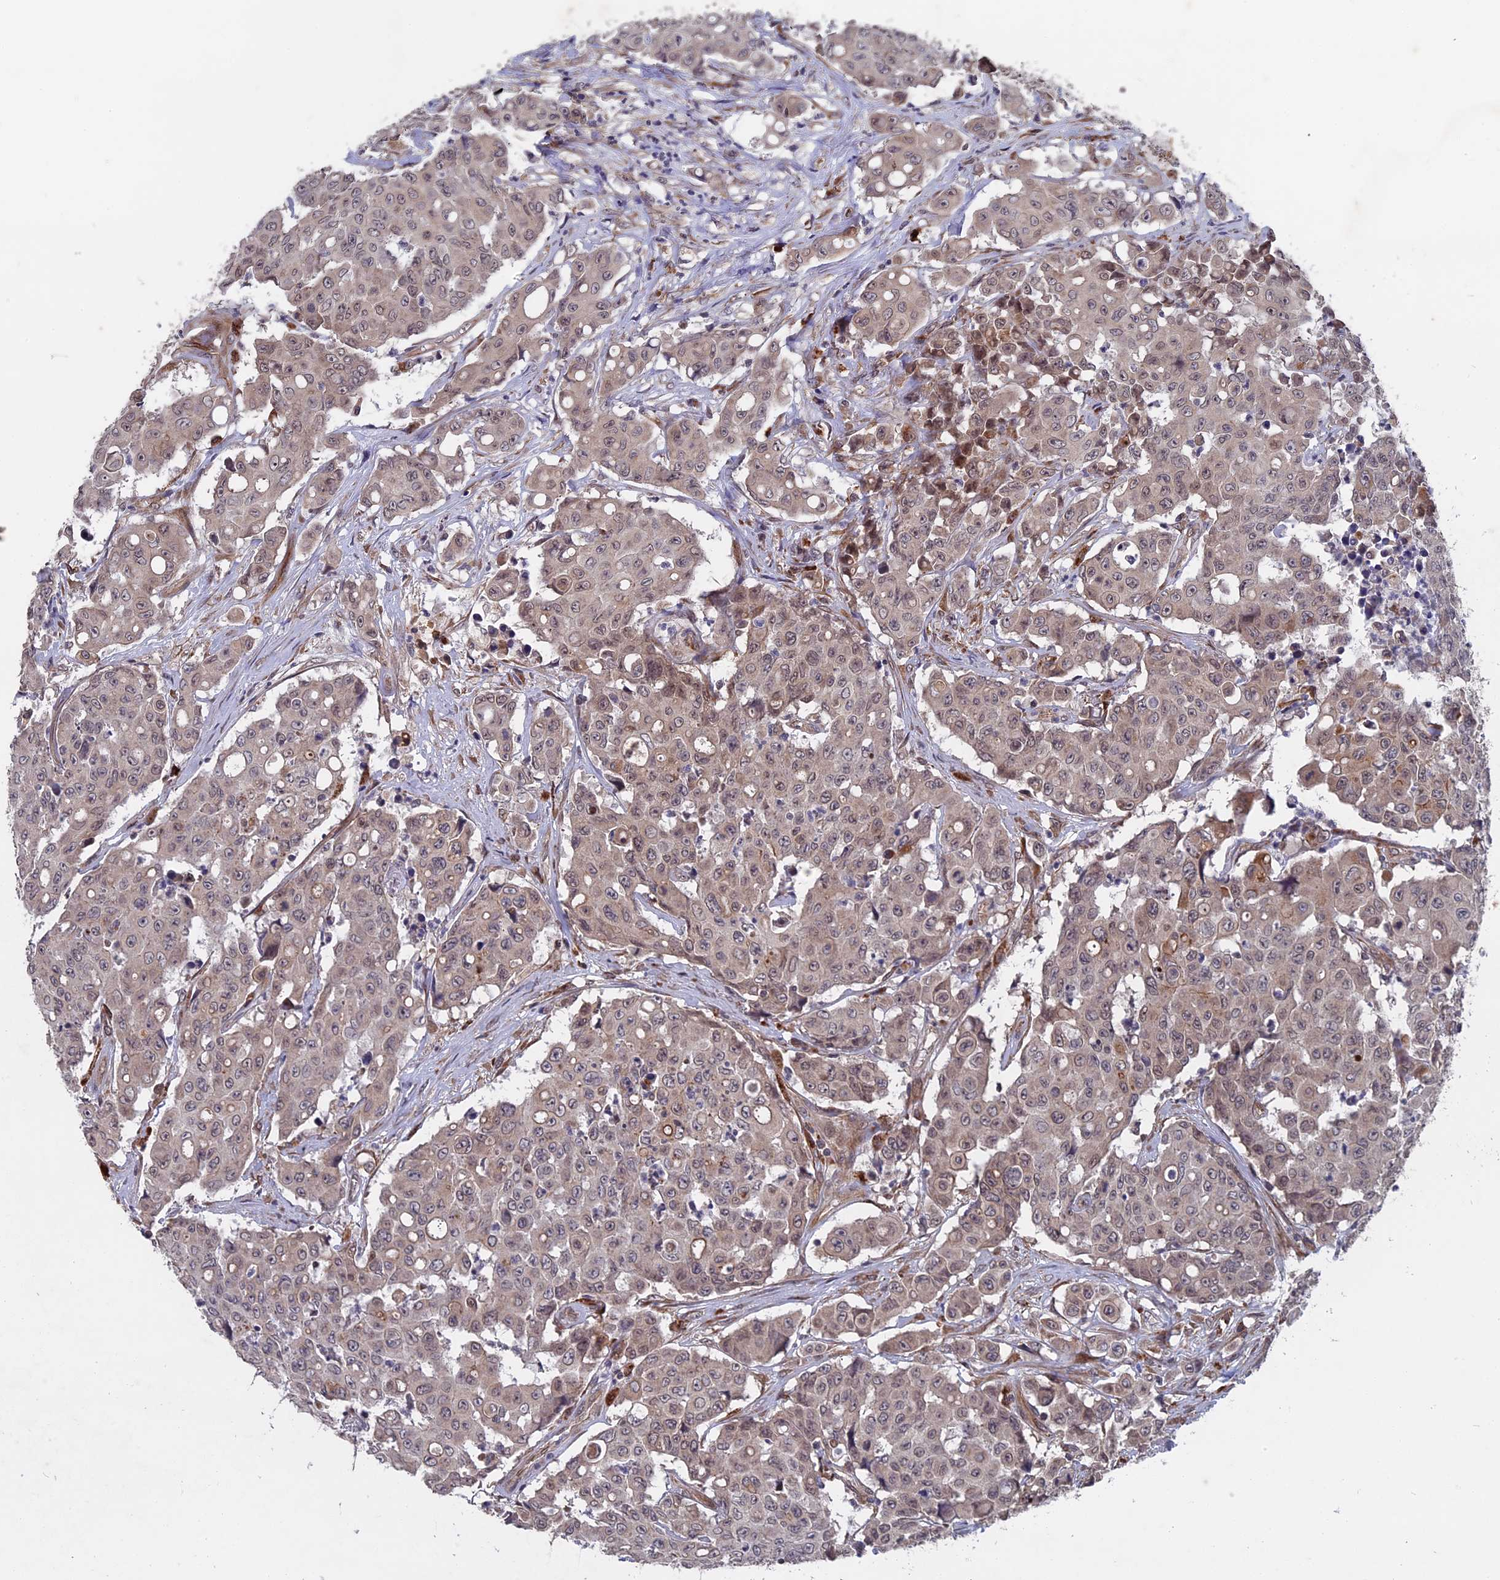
{"staining": {"intensity": "weak", "quantity": ">75%", "location": "cytoplasmic/membranous"}, "tissue": "colorectal cancer", "cell_type": "Tumor cells", "image_type": "cancer", "snomed": [{"axis": "morphology", "description": "Adenocarcinoma, NOS"}, {"axis": "topography", "description": "Colon"}], "caption": "Immunohistochemical staining of human adenocarcinoma (colorectal) reveals low levels of weak cytoplasmic/membranous staining in approximately >75% of tumor cells.", "gene": "NOSIP", "patient": {"sex": "male", "age": 51}}